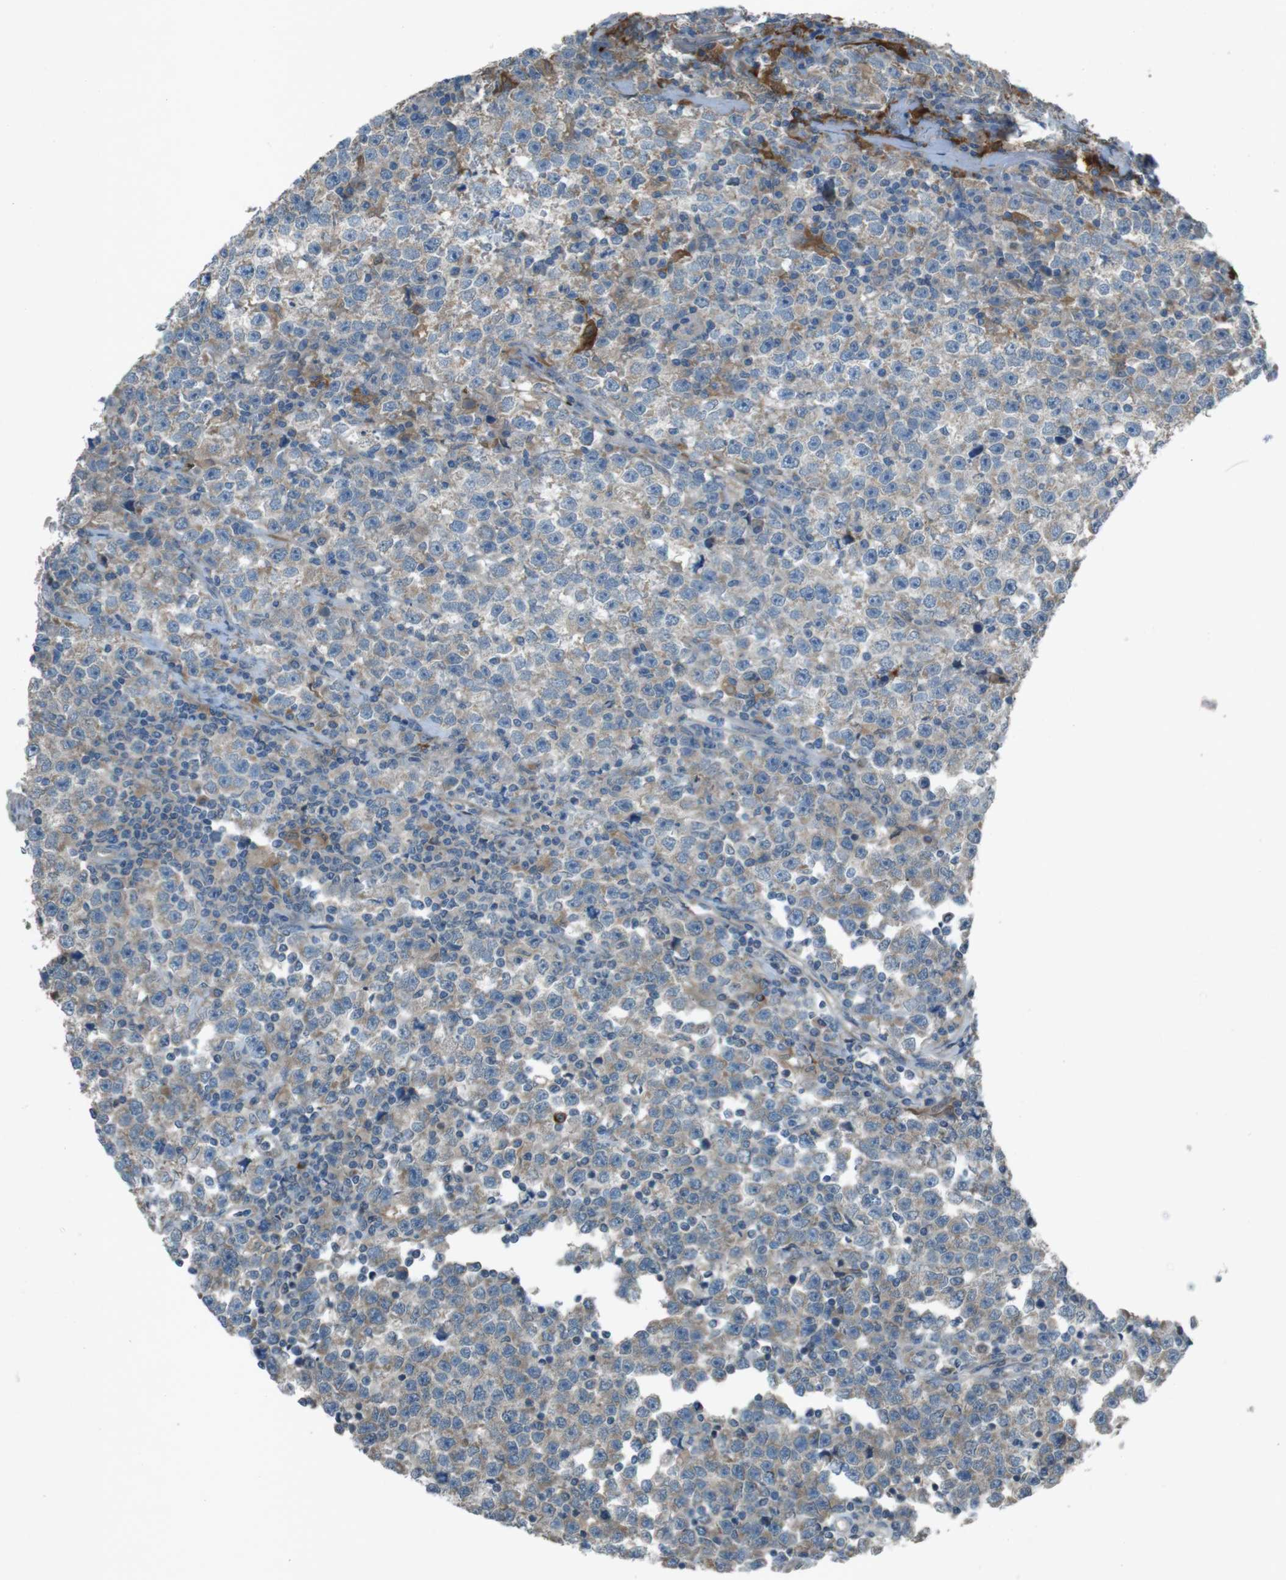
{"staining": {"intensity": "weak", "quantity": "25%-75%", "location": "cytoplasmic/membranous"}, "tissue": "testis cancer", "cell_type": "Tumor cells", "image_type": "cancer", "snomed": [{"axis": "morphology", "description": "Seminoma, NOS"}, {"axis": "topography", "description": "Testis"}], "caption": "This is an image of IHC staining of testis cancer (seminoma), which shows weak positivity in the cytoplasmic/membranous of tumor cells.", "gene": "TMEM41B", "patient": {"sex": "male", "age": 43}}